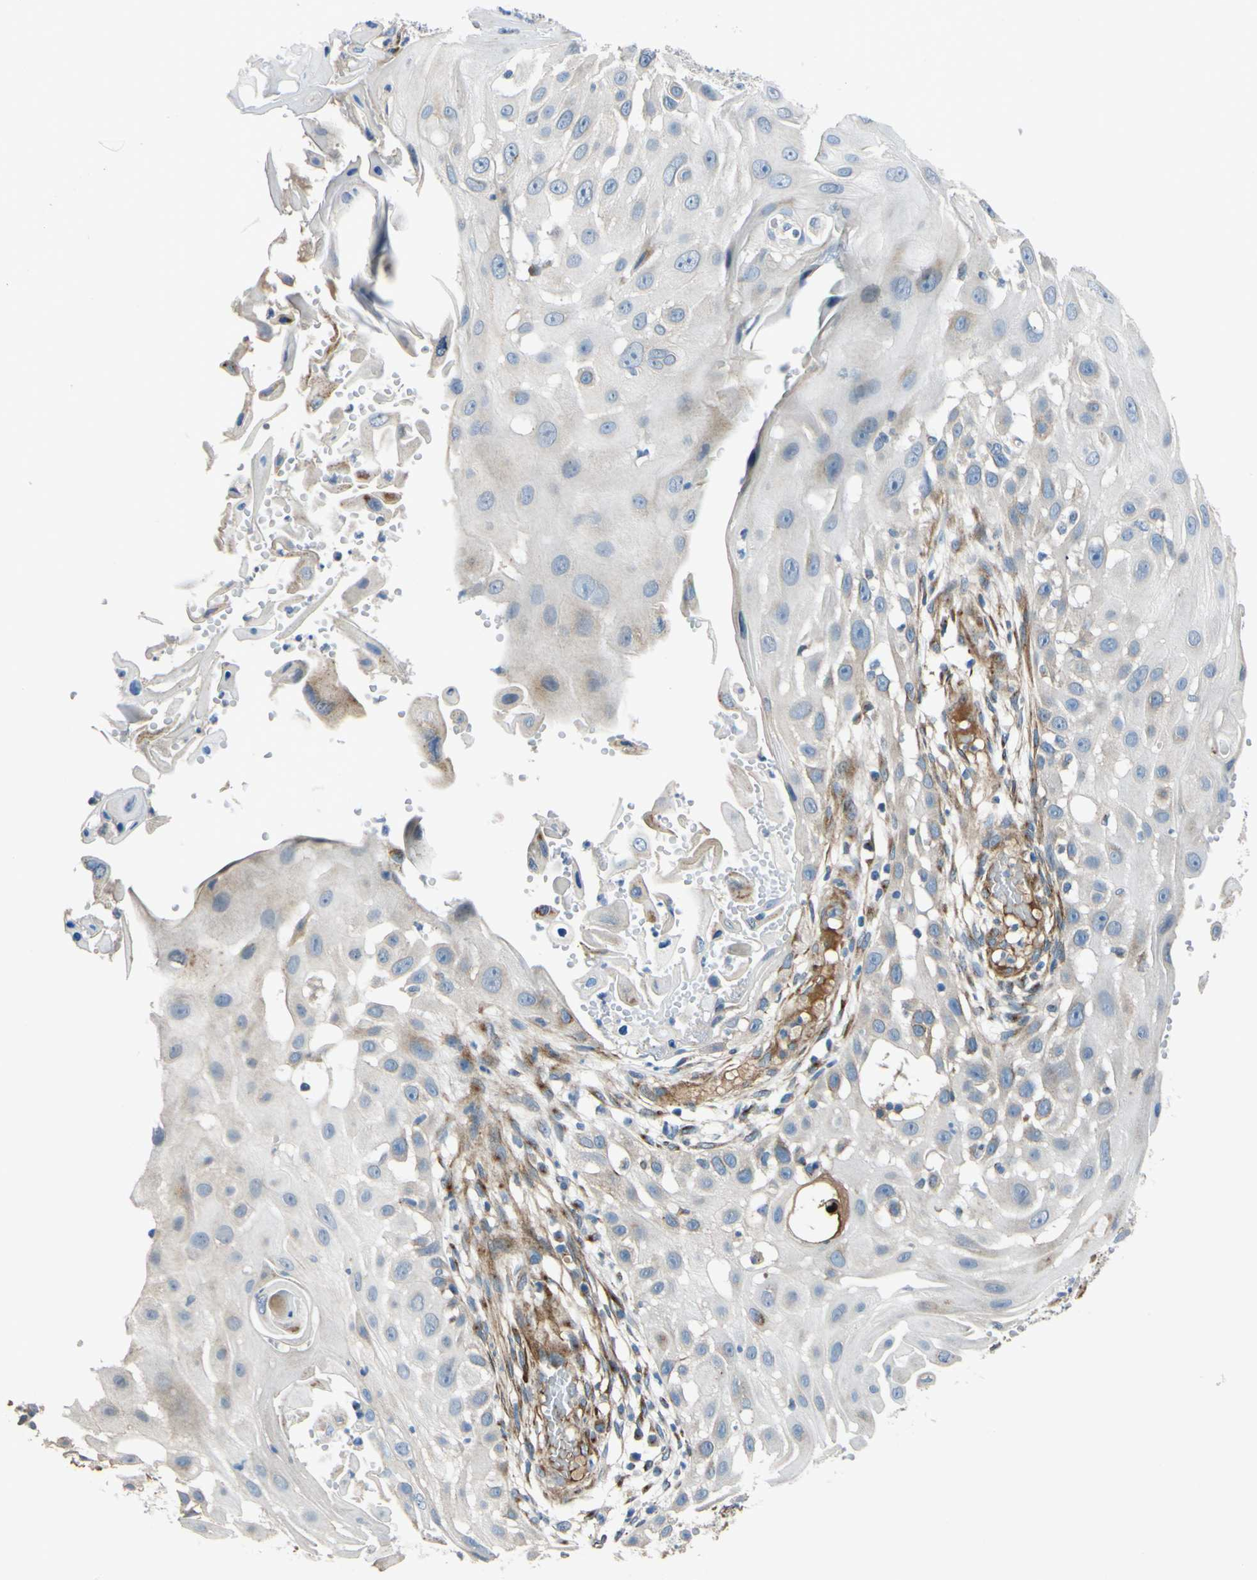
{"staining": {"intensity": "weak", "quantity": "<25%", "location": "cytoplasmic/membranous"}, "tissue": "skin cancer", "cell_type": "Tumor cells", "image_type": "cancer", "snomed": [{"axis": "morphology", "description": "Squamous cell carcinoma, NOS"}, {"axis": "topography", "description": "Skin"}], "caption": "IHC micrograph of neoplastic tissue: human skin cancer (squamous cell carcinoma) stained with DAB (3,3'-diaminobenzidine) demonstrates no significant protein staining in tumor cells.", "gene": "ARHGAP1", "patient": {"sex": "female", "age": 44}}